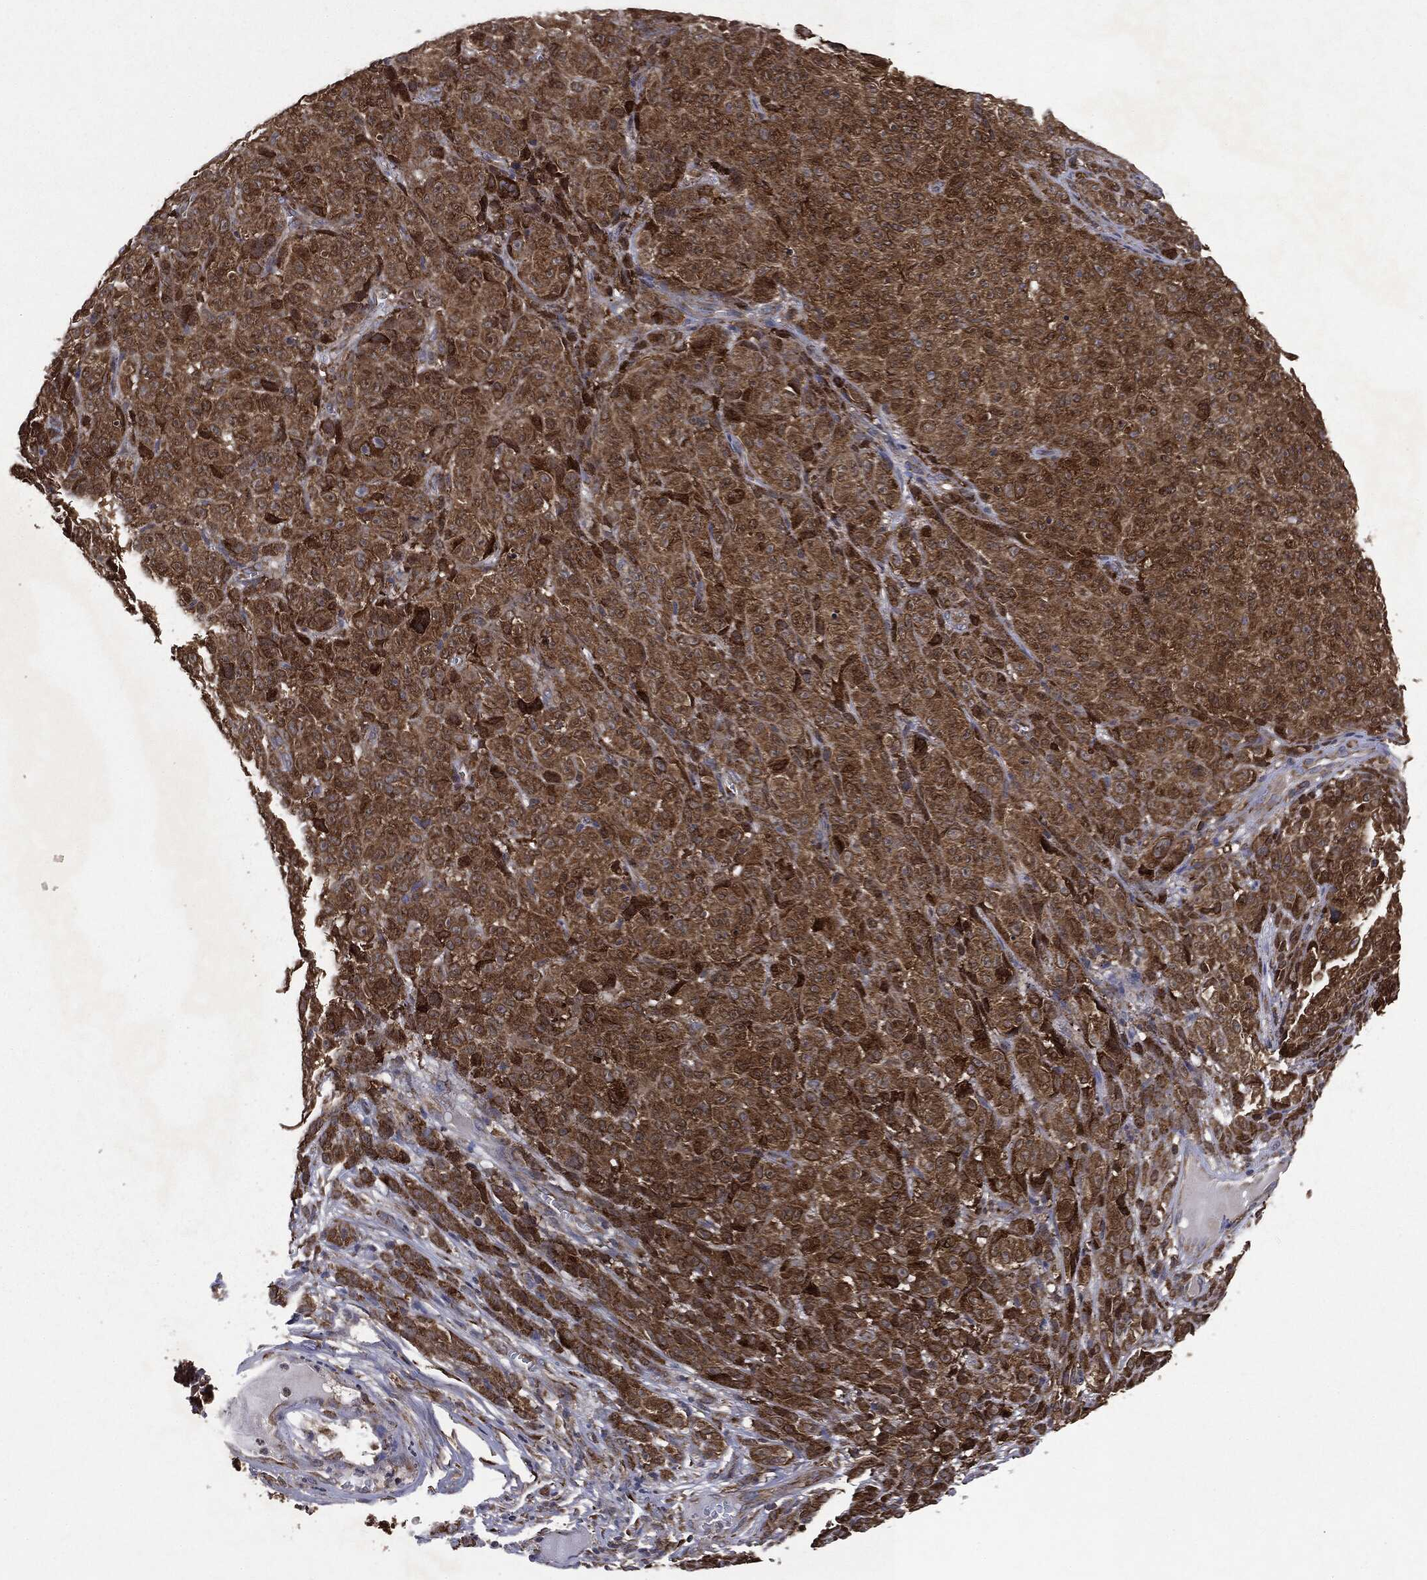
{"staining": {"intensity": "strong", "quantity": ">75%", "location": "cytoplasmic/membranous"}, "tissue": "melanoma", "cell_type": "Tumor cells", "image_type": "cancer", "snomed": [{"axis": "morphology", "description": "Malignant melanoma, NOS"}, {"axis": "topography", "description": "Skin"}], "caption": "Immunohistochemistry photomicrograph of human malignant melanoma stained for a protein (brown), which displays high levels of strong cytoplasmic/membranous positivity in about >75% of tumor cells.", "gene": "PLOD3", "patient": {"sex": "female", "age": 82}}